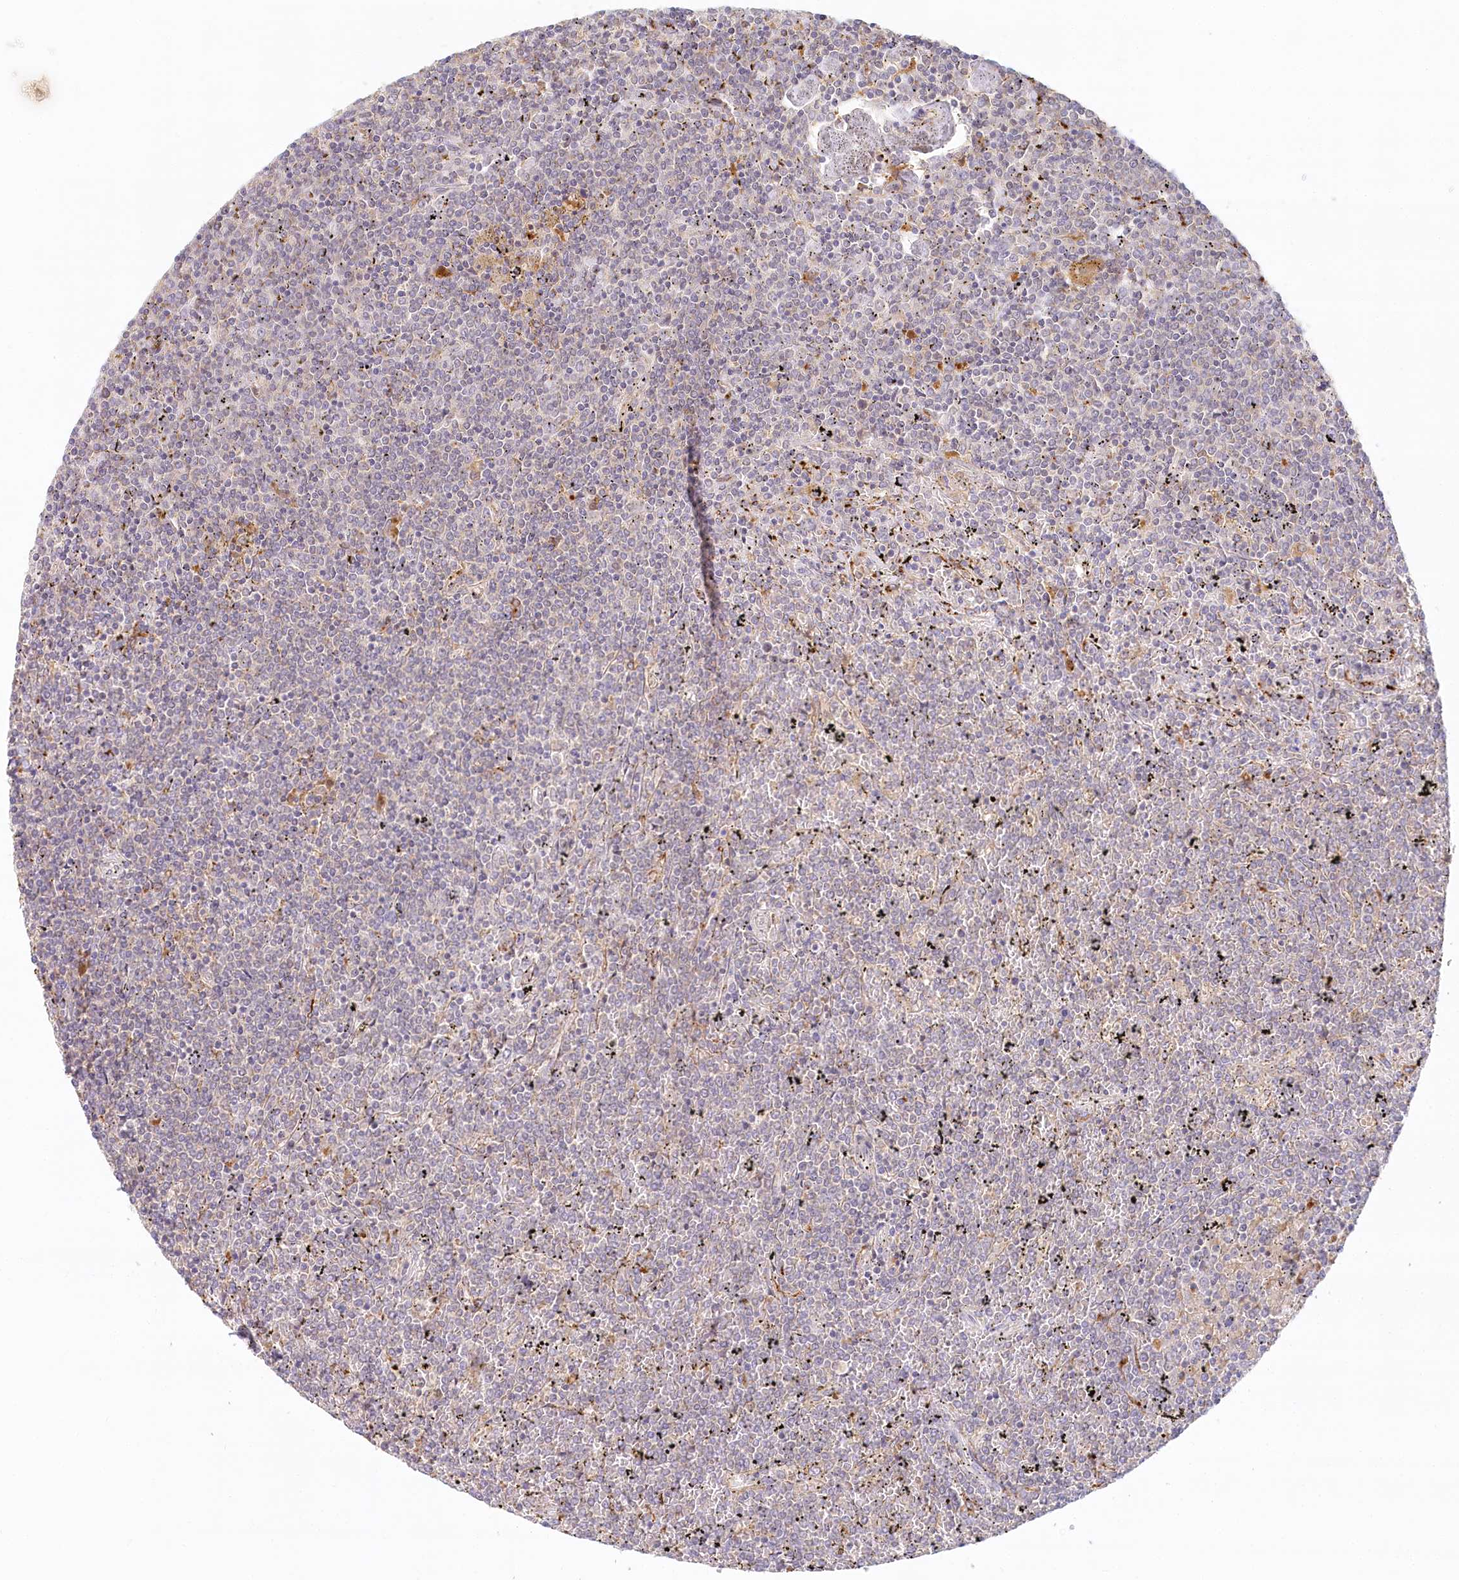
{"staining": {"intensity": "weak", "quantity": "<25%", "location": "cytoplasmic/membranous"}, "tissue": "lymphoma", "cell_type": "Tumor cells", "image_type": "cancer", "snomed": [{"axis": "morphology", "description": "Malignant lymphoma, non-Hodgkin's type, Low grade"}, {"axis": "topography", "description": "Spleen"}], "caption": "This is an IHC image of human lymphoma. There is no expression in tumor cells.", "gene": "VSIG1", "patient": {"sex": "female", "age": 19}}